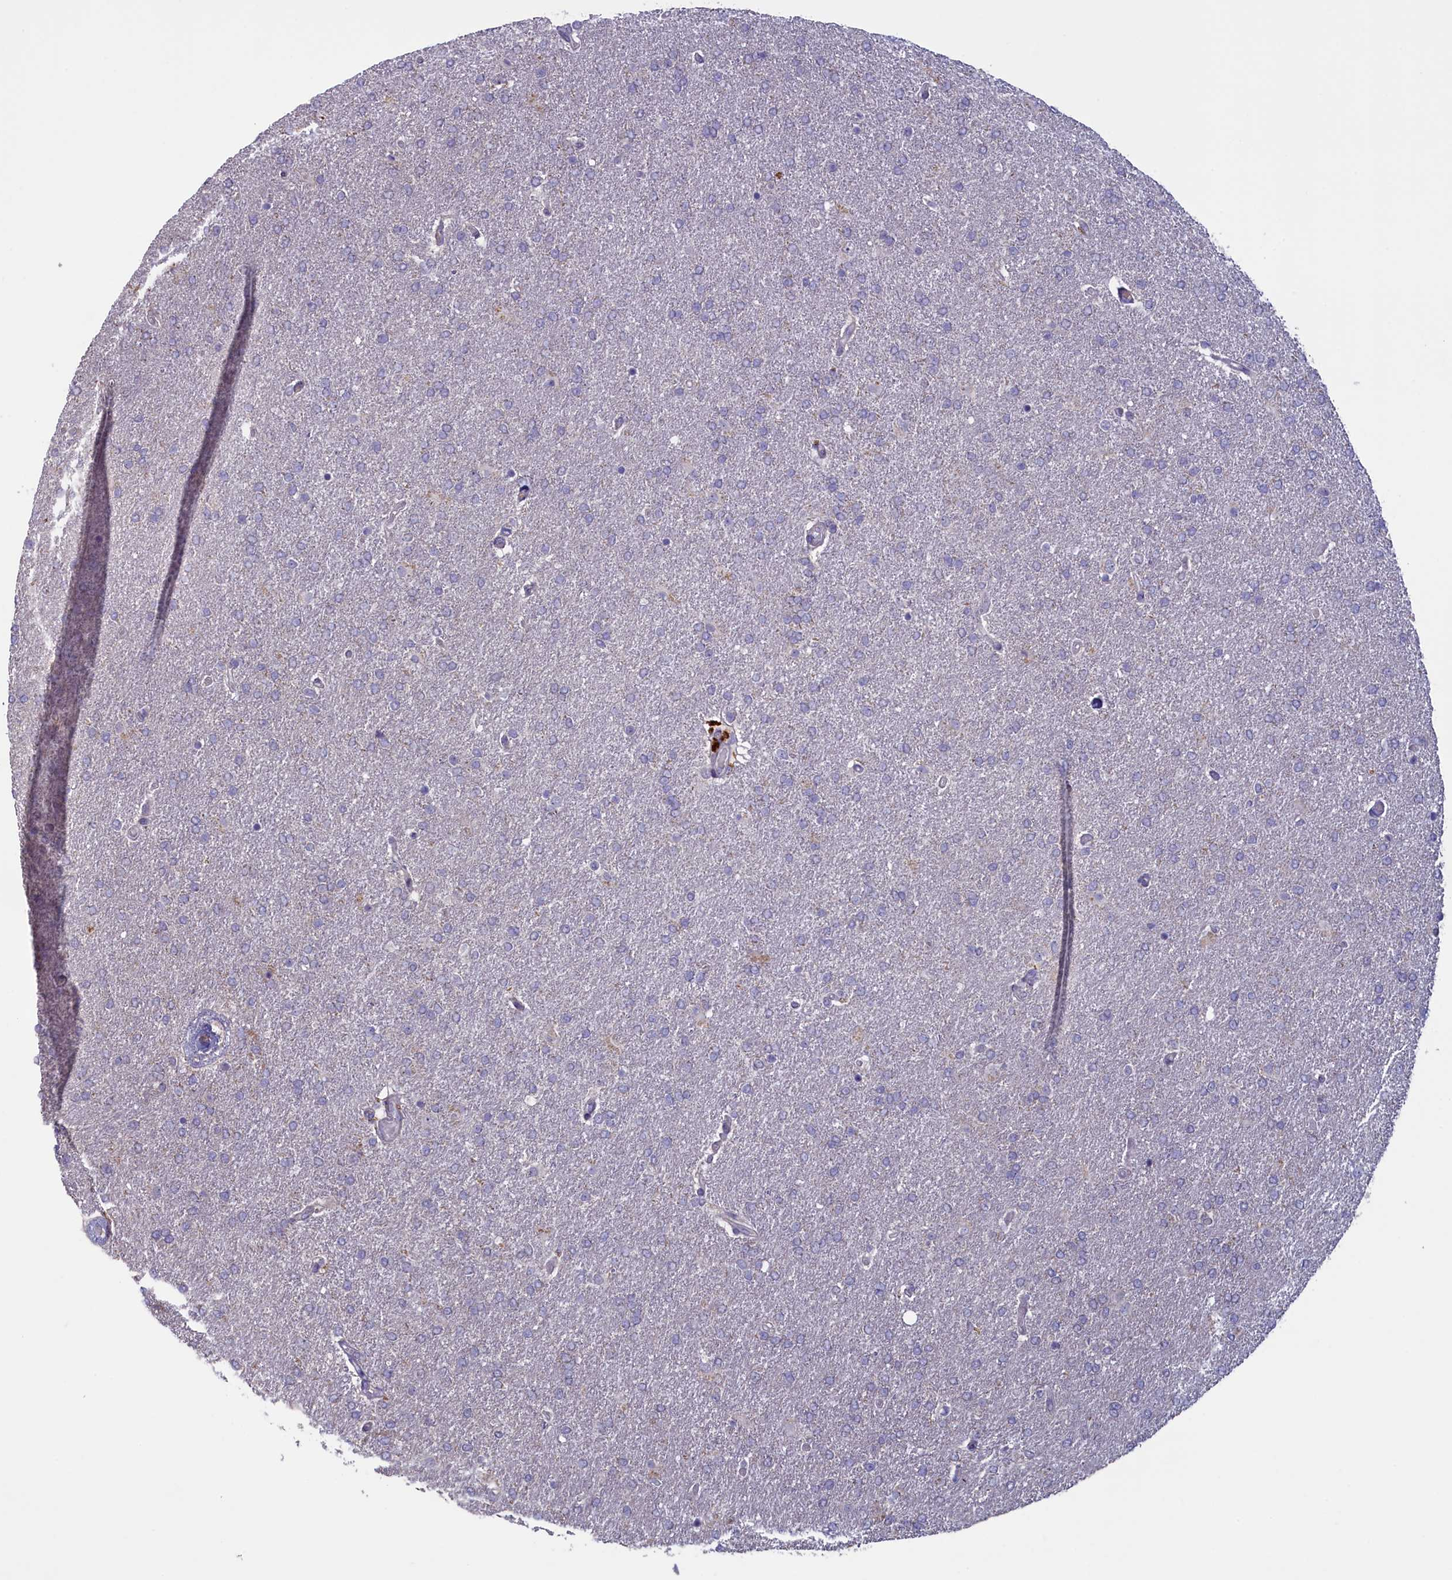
{"staining": {"intensity": "negative", "quantity": "none", "location": "none"}, "tissue": "glioma", "cell_type": "Tumor cells", "image_type": "cancer", "snomed": [{"axis": "morphology", "description": "Glioma, malignant, High grade"}, {"axis": "topography", "description": "Brain"}], "caption": "Immunohistochemistry (IHC) micrograph of neoplastic tissue: human malignant glioma (high-grade) stained with DAB exhibits no significant protein expression in tumor cells.", "gene": "ATF7IP2", "patient": {"sex": "male", "age": 72}}